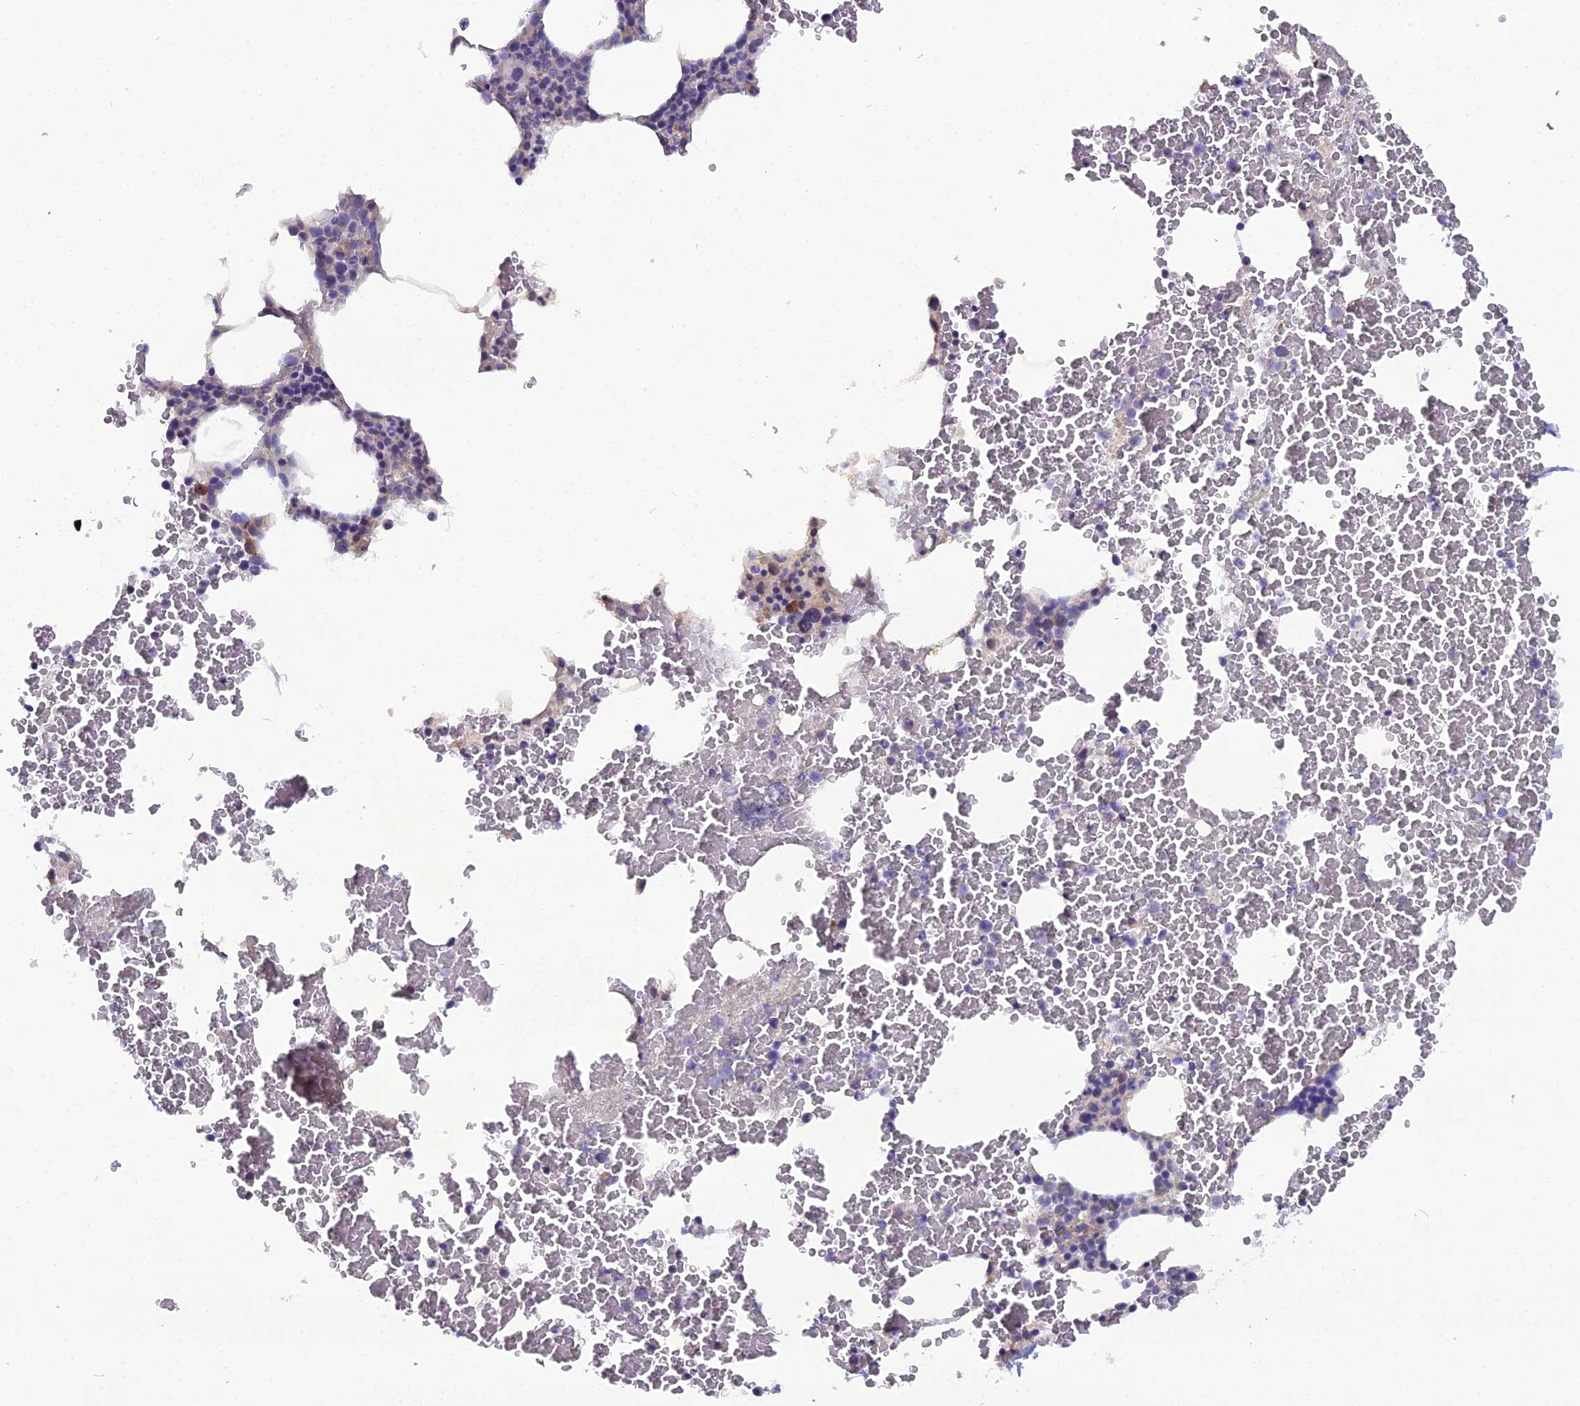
{"staining": {"intensity": "negative", "quantity": "none", "location": "none"}, "tissue": "bone marrow", "cell_type": "Hematopoietic cells", "image_type": "normal", "snomed": [{"axis": "morphology", "description": "Normal tissue, NOS"}, {"axis": "morphology", "description": "Inflammation, NOS"}, {"axis": "topography", "description": "Bone marrow"}], "caption": "Immunohistochemistry of benign human bone marrow demonstrates no staining in hematopoietic cells.", "gene": "CFAP47", "patient": {"sex": "female", "age": 78}}